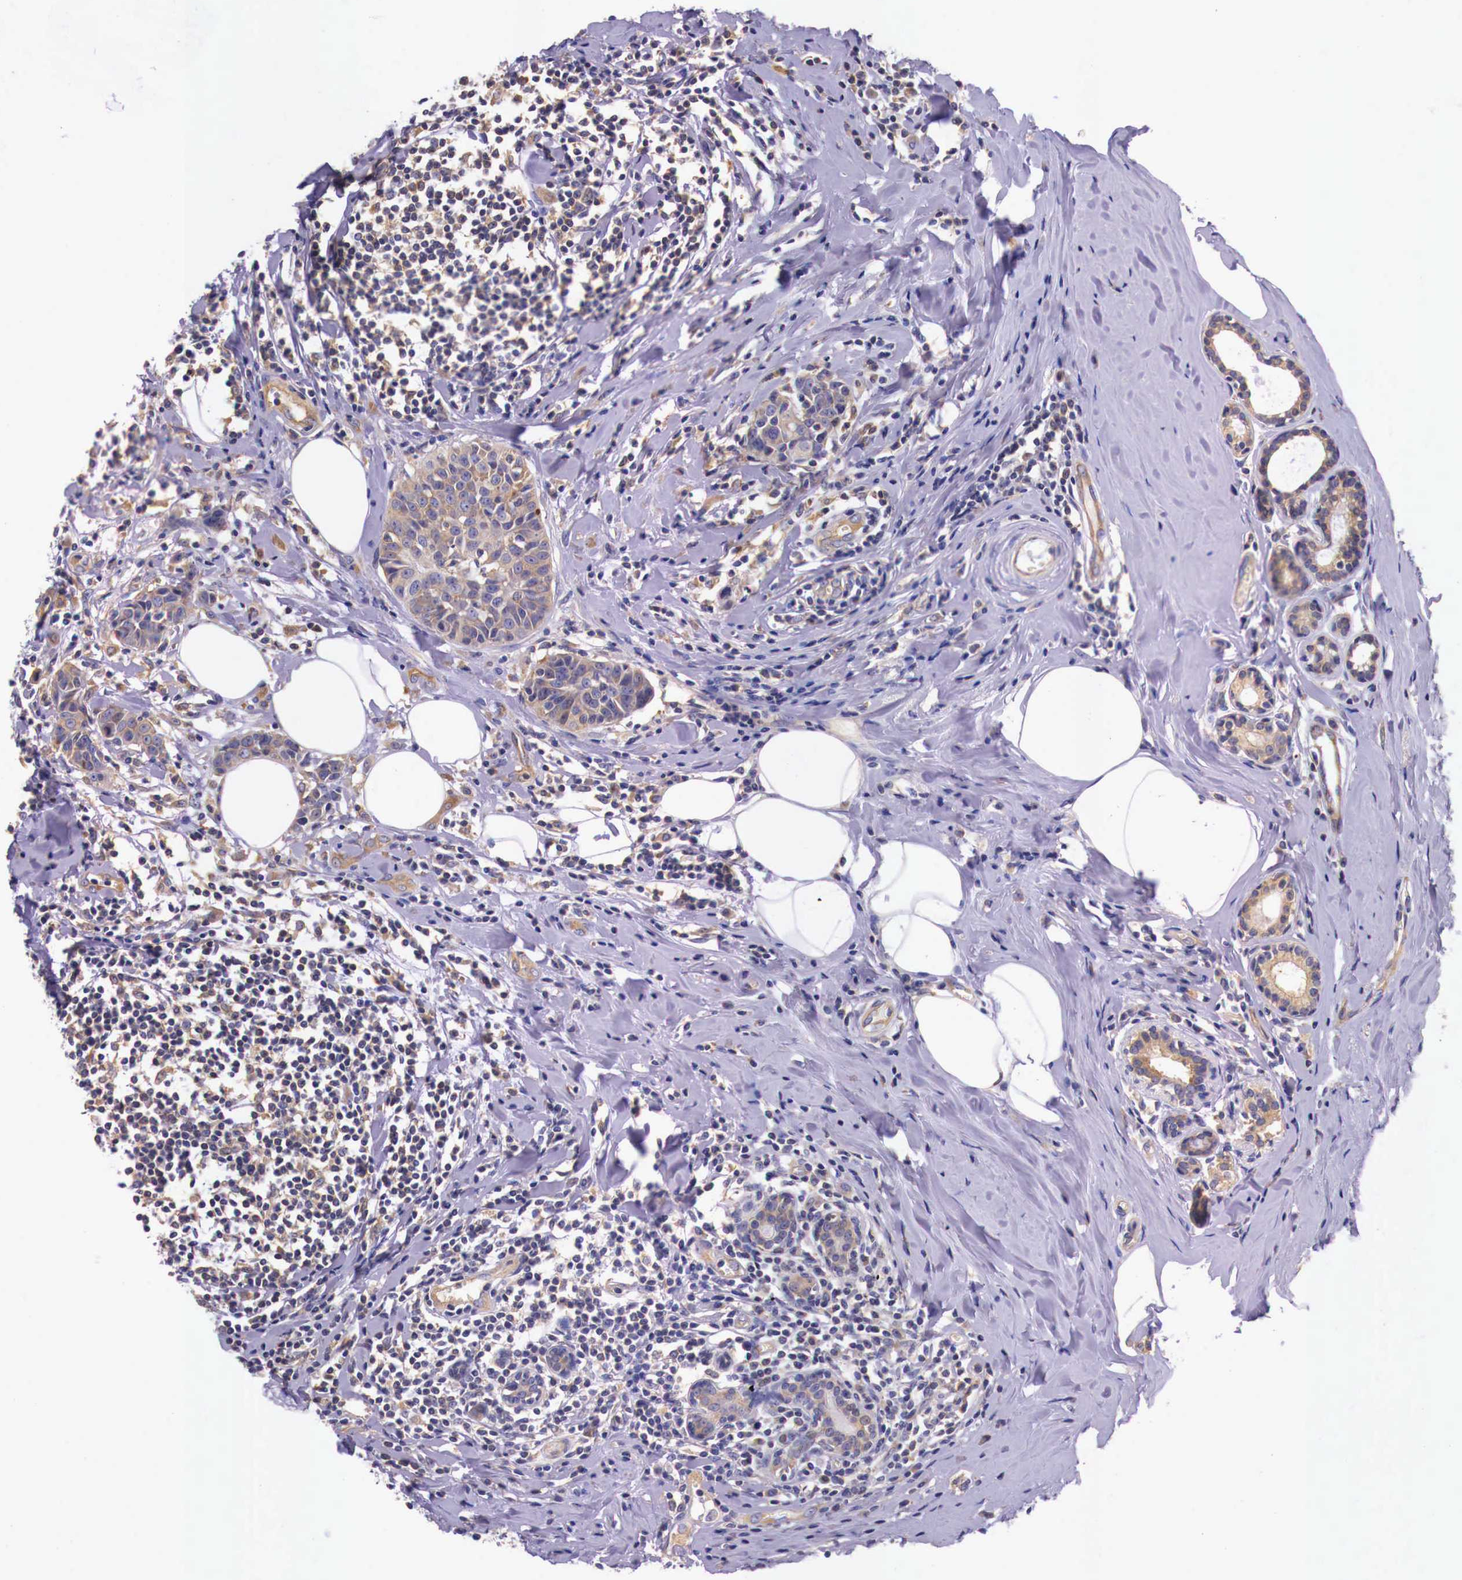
{"staining": {"intensity": "weak", "quantity": ">75%", "location": "cytoplasmic/membranous"}, "tissue": "breast cancer", "cell_type": "Tumor cells", "image_type": "cancer", "snomed": [{"axis": "morphology", "description": "Duct carcinoma"}, {"axis": "topography", "description": "Breast"}], "caption": "Brown immunohistochemical staining in invasive ductal carcinoma (breast) displays weak cytoplasmic/membranous positivity in about >75% of tumor cells.", "gene": "GRIPAP1", "patient": {"sex": "female", "age": 55}}